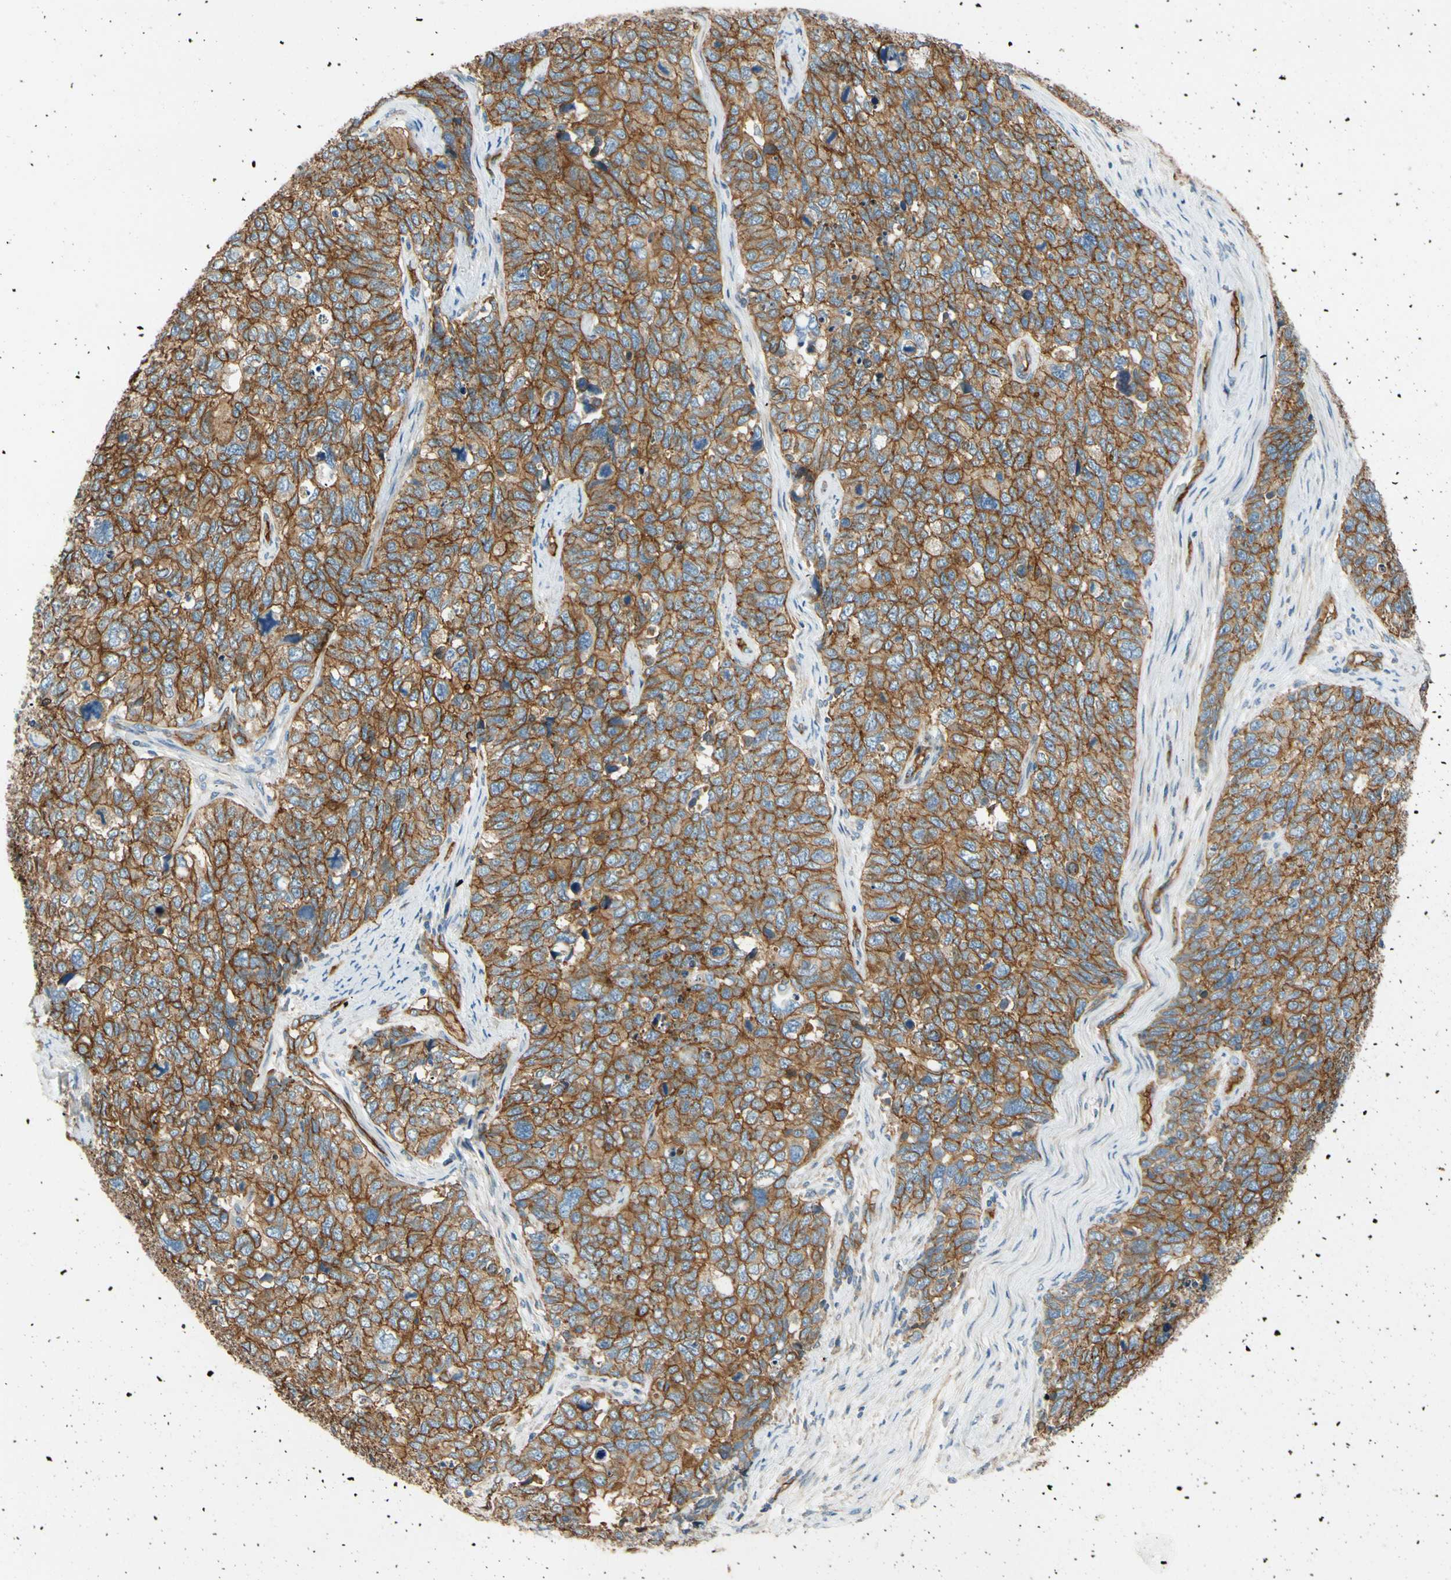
{"staining": {"intensity": "strong", "quantity": ">75%", "location": "cytoplasmic/membranous"}, "tissue": "cervical cancer", "cell_type": "Tumor cells", "image_type": "cancer", "snomed": [{"axis": "morphology", "description": "Squamous cell carcinoma, NOS"}, {"axis": "topography", "description": "Cervix"}], "caption": "Tumor cells display strong cytoplasmic/membranous staining in about >75% of cells in cervical squamous cell carcinoma.", "gene": "SPTAN1", "patient": {"sex": "female", "age": 63}}